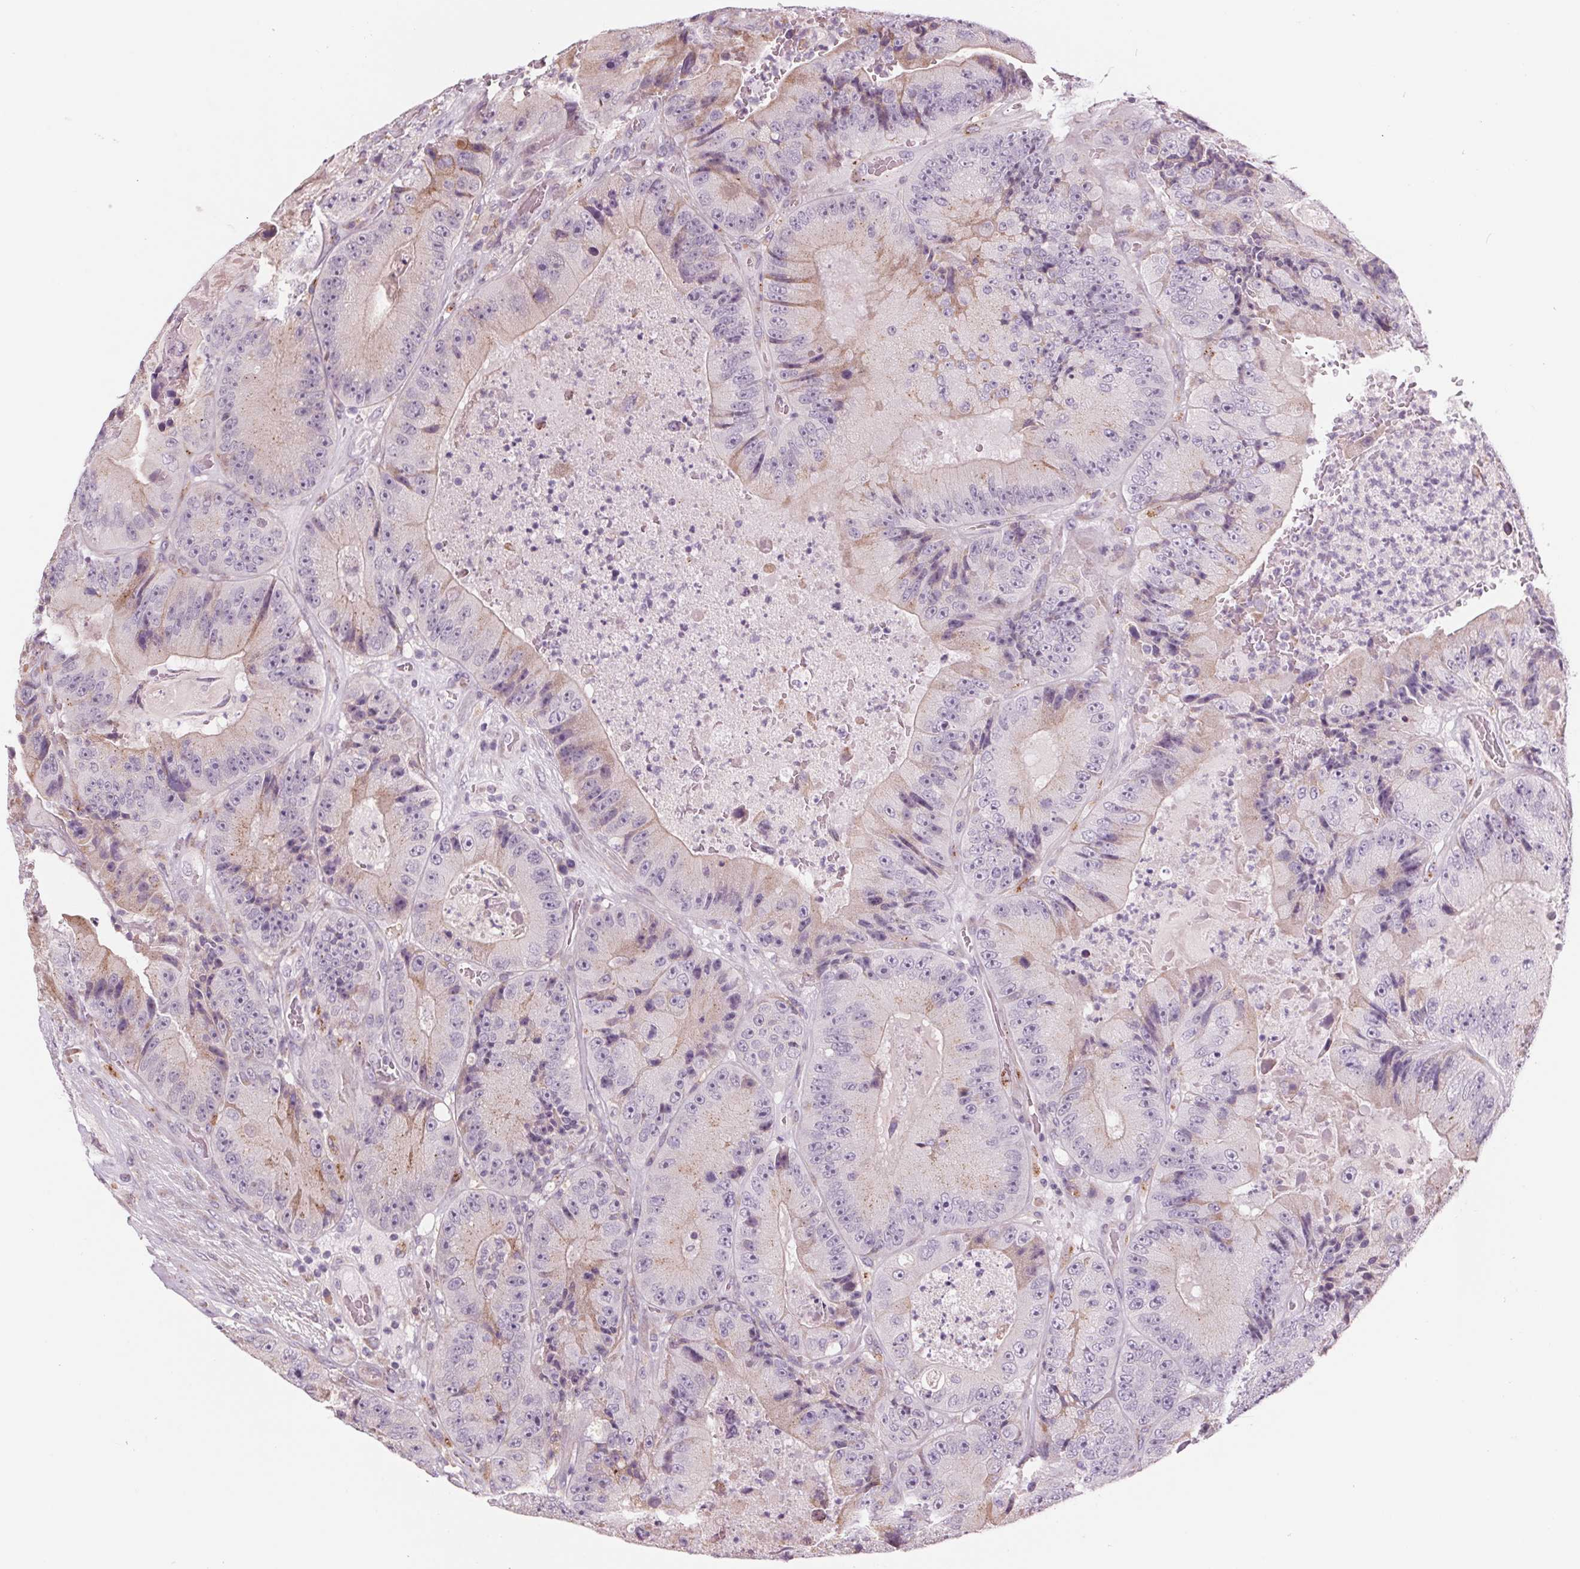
{"staining": {"intensity": "weak", "quantity": "<25%", "location": "cytoplasmic/membranous"}, "tissue": "colorectal cancer", "cell_type": "Tumor cells", "image_type": "cancer", "snomed": [{"axis": "morphology", "description": "Adenocarcinoma, NOS"}, {"axis": "topography", "description": "Colon"}], "caption": "Colorectal cancer (adenocarcinoma) was stained to show a protein in brown. There is no significant positivity in tumor cells.", "gene": "SAMD5", "patient": {"sex": "female", "age": 86}}